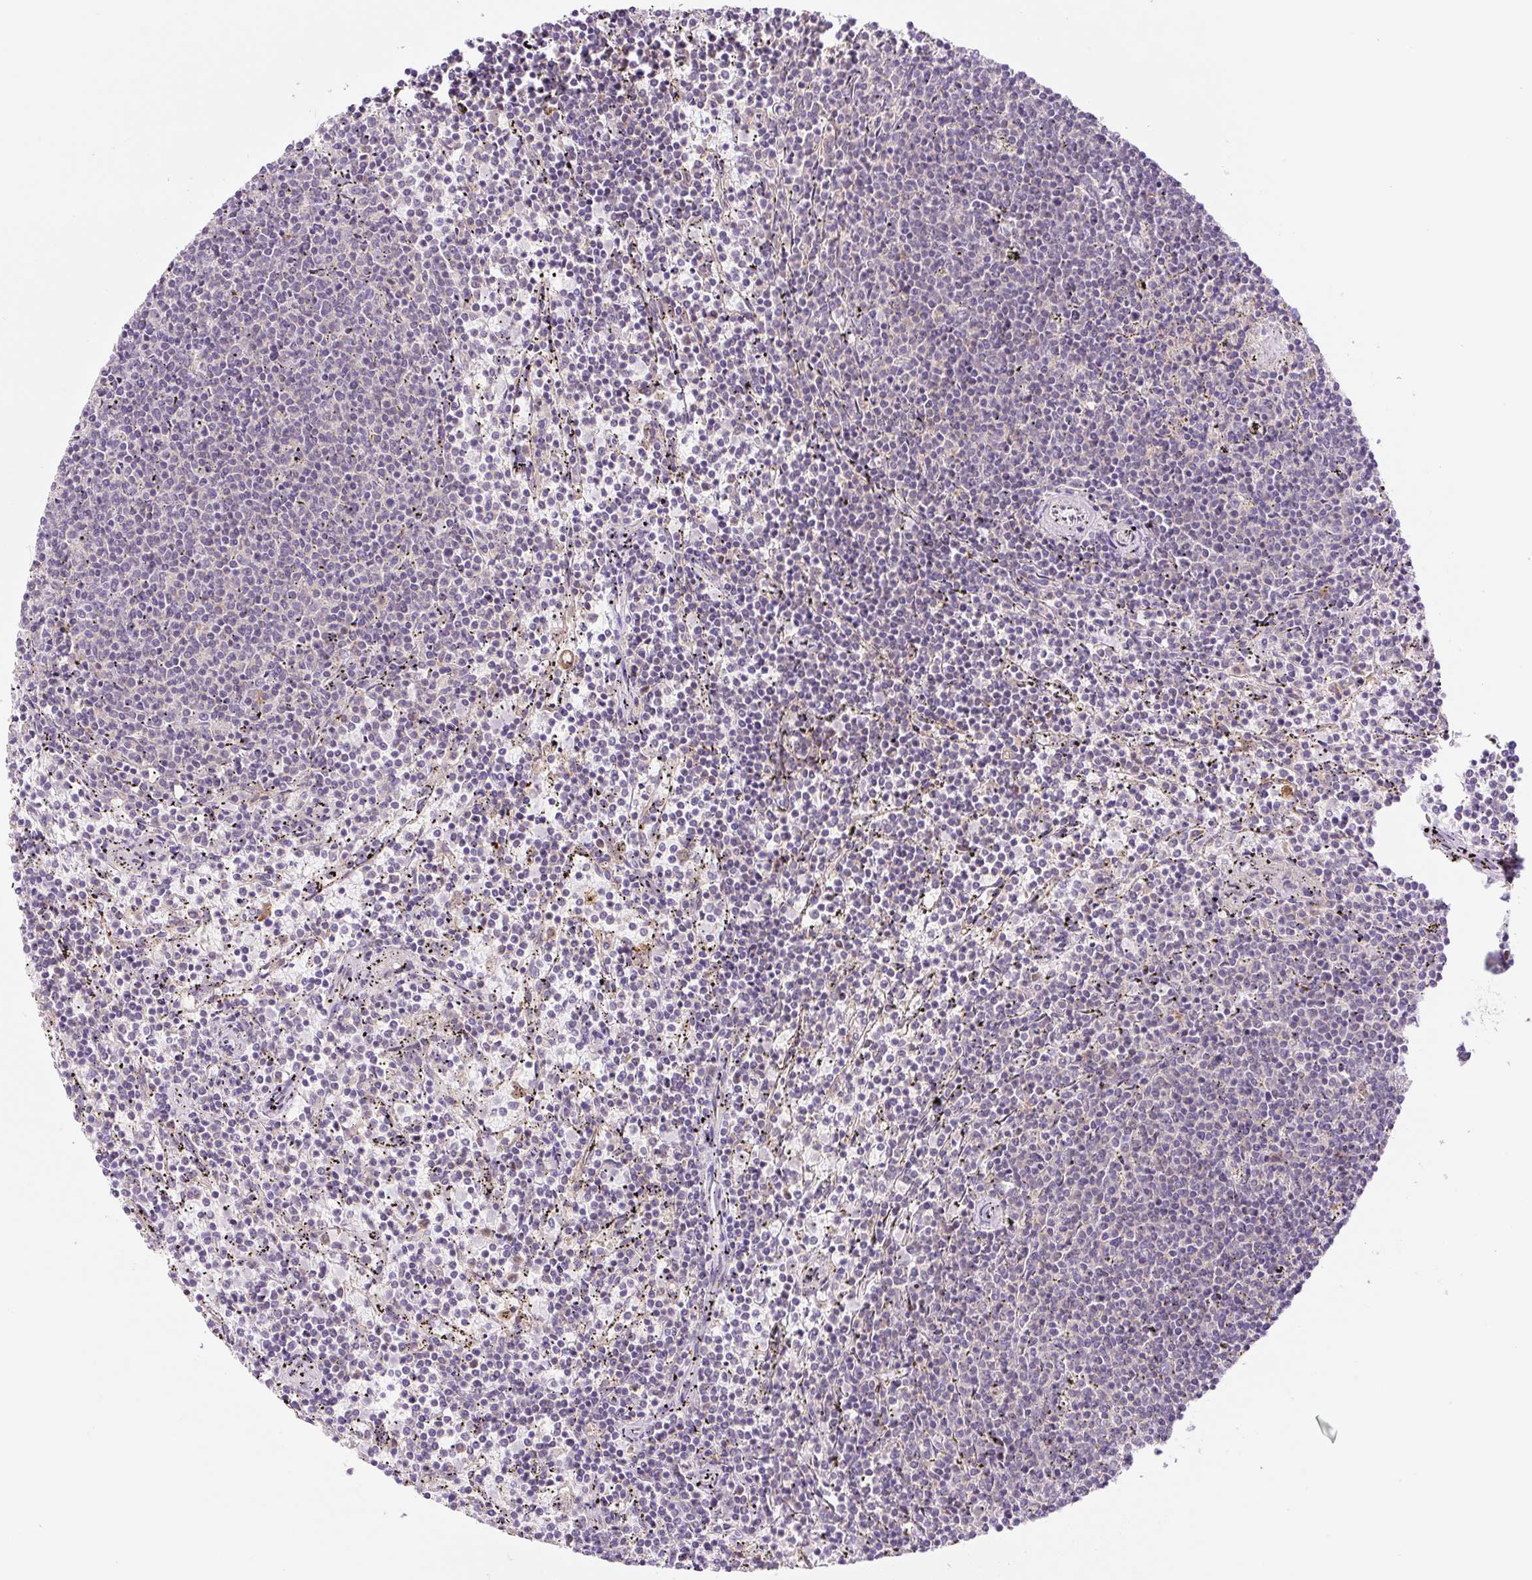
{"staining": {"intensity": "negative", "quantity": "none", "location": "none"}, "tissue": "lymphoma", "cell_type": "Tumor cells", "image_type": "cancer", "snomed": [{"axis": "morphology", "description": "Malignant lymphoma, non-Hodgkin's type, Low grade"}, {"axis": "topography", "description": "Spleen"}], "caption": "DAB immunohistochemical staining of low-grade malignant lymphoma, non-Hodgkin's type displays no significant staining in tumor cells. (DAB immunohistochemistry (IHC) with hematoxylin counter stain).", "gene": "CEBPZOS", "patient": {"sex": "female", "age": 50}}